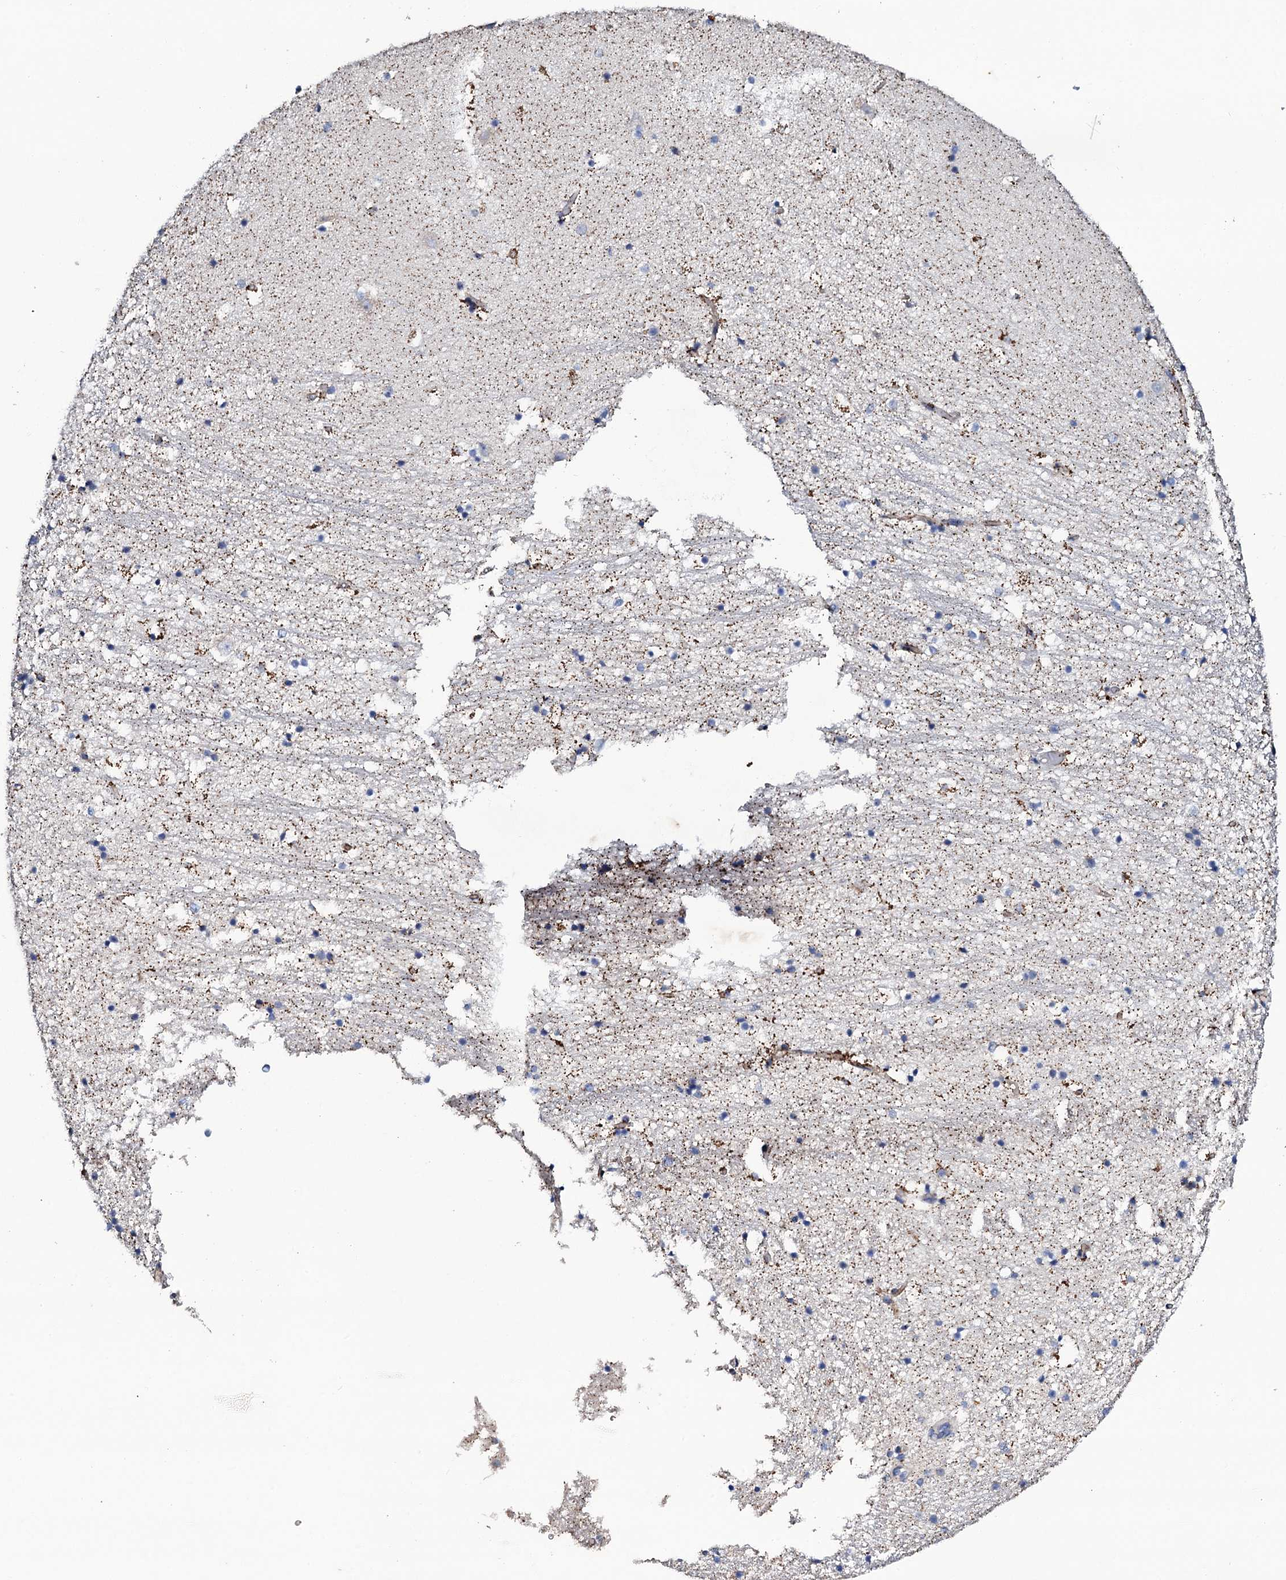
{"staining": {"intensity": "negative", "quantity": "none", "location": "none"}, "tissue": "hippocampus", "cell_type": "Glial cells", "image_type": "normal", "snomed": [{"axis": "morphology", "description": "Normal tissue, NOS"}, {"axis": "topography", "description": "Hippocampus"}], "caption": "Hippocampus stained for a protein using IHC exhibits no staining glial cells.", "gene": "DBX1", "patient": {"sex": "female", "age": 52}}